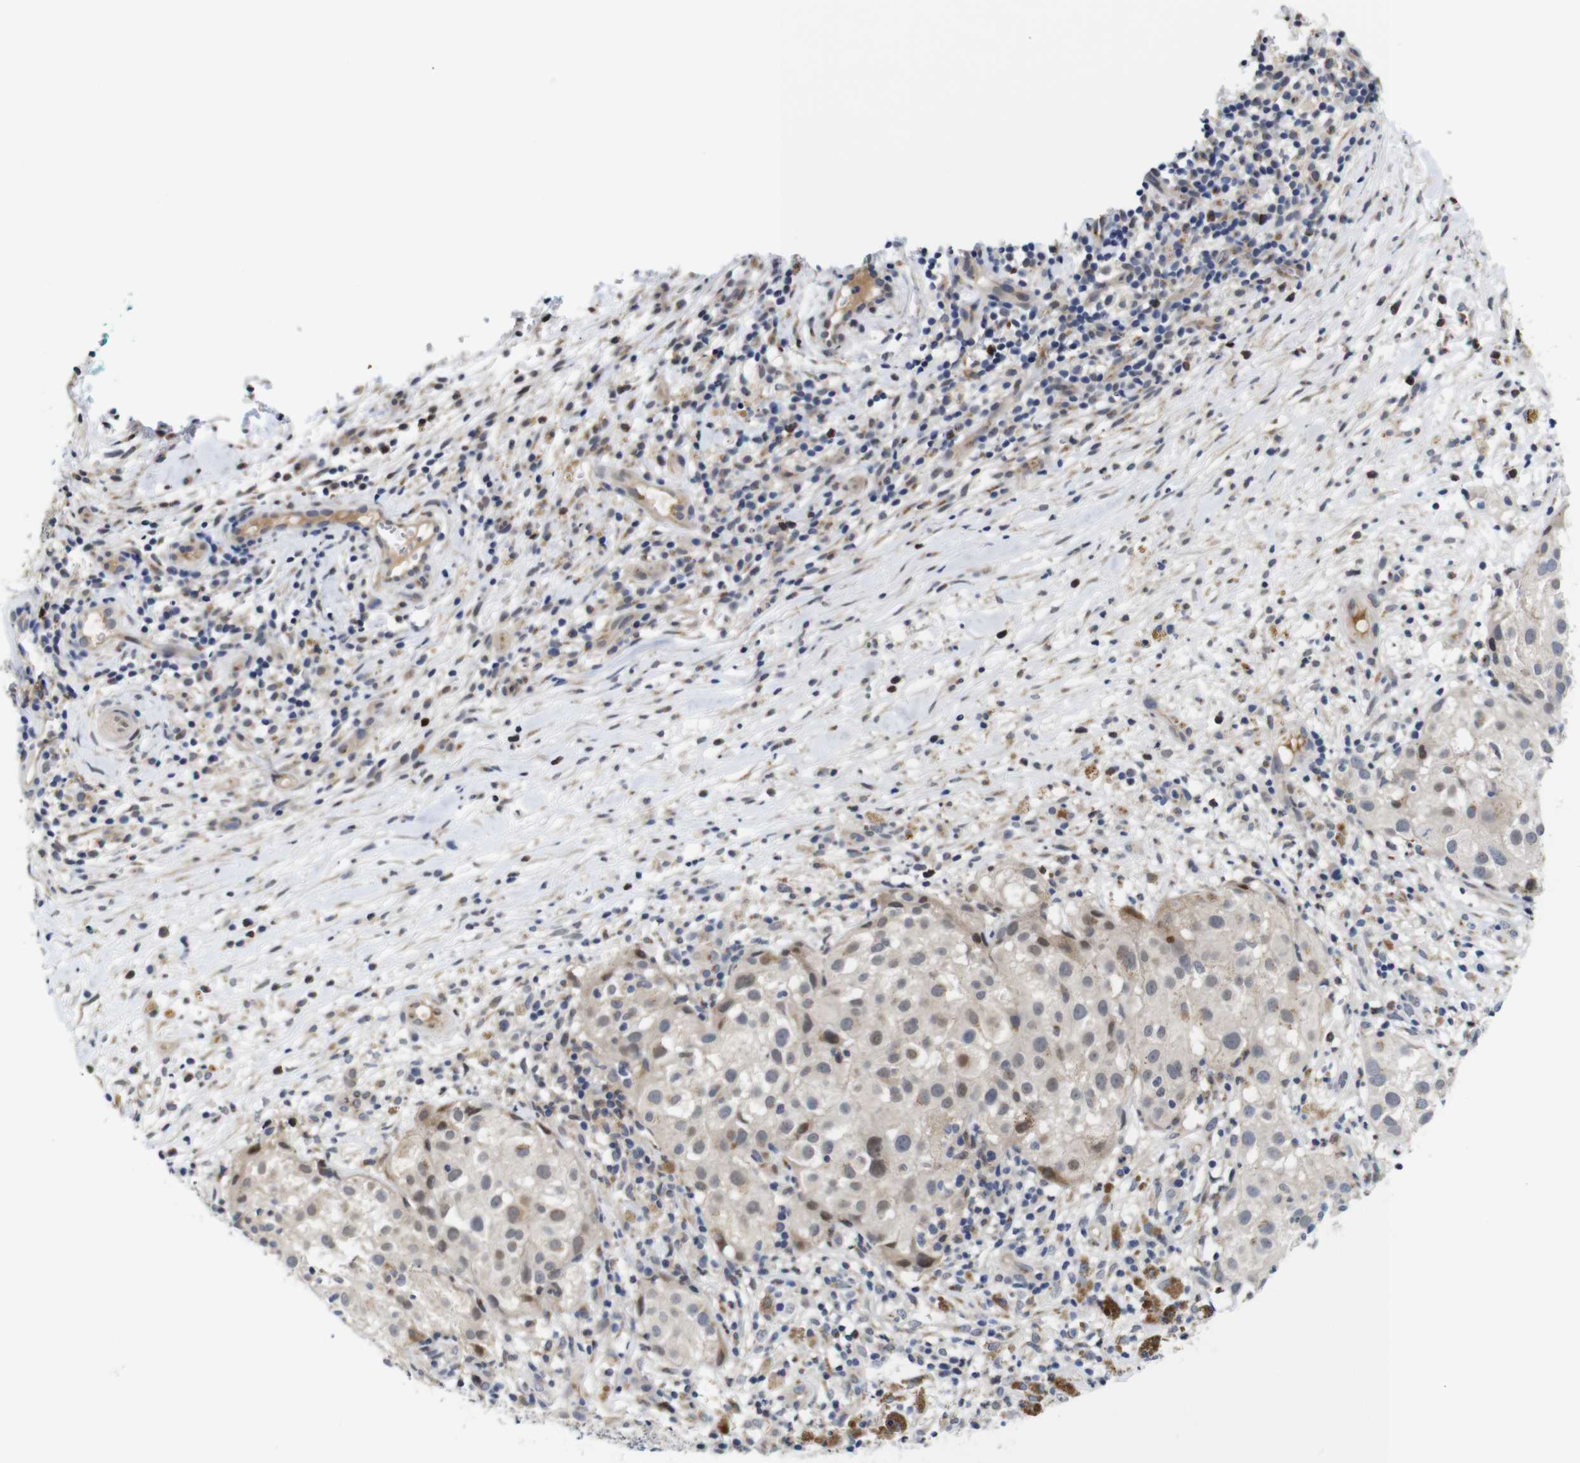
{"staining": {"intensity": "weak", "quantity": "25%-75%", "location": "nuclear"}, "tissue": "melanoma", "cell_type": "Tumor cells", "image_type": "cancer", "snomed": [{"axis": "morphology", "description": "Necrosis, NOS"}, {"axis": "morphology", "description": "Malignant melanoma, NOS"}, {"axis": "topography", "description": "Skin"}], "caption": "Protein expression analysis of malignant melanoma displays weak nuclear positivity in about 25%-75% of tumor cells.", "gene": "FURIN", "patient": {"sex": "female", "age": 87}}